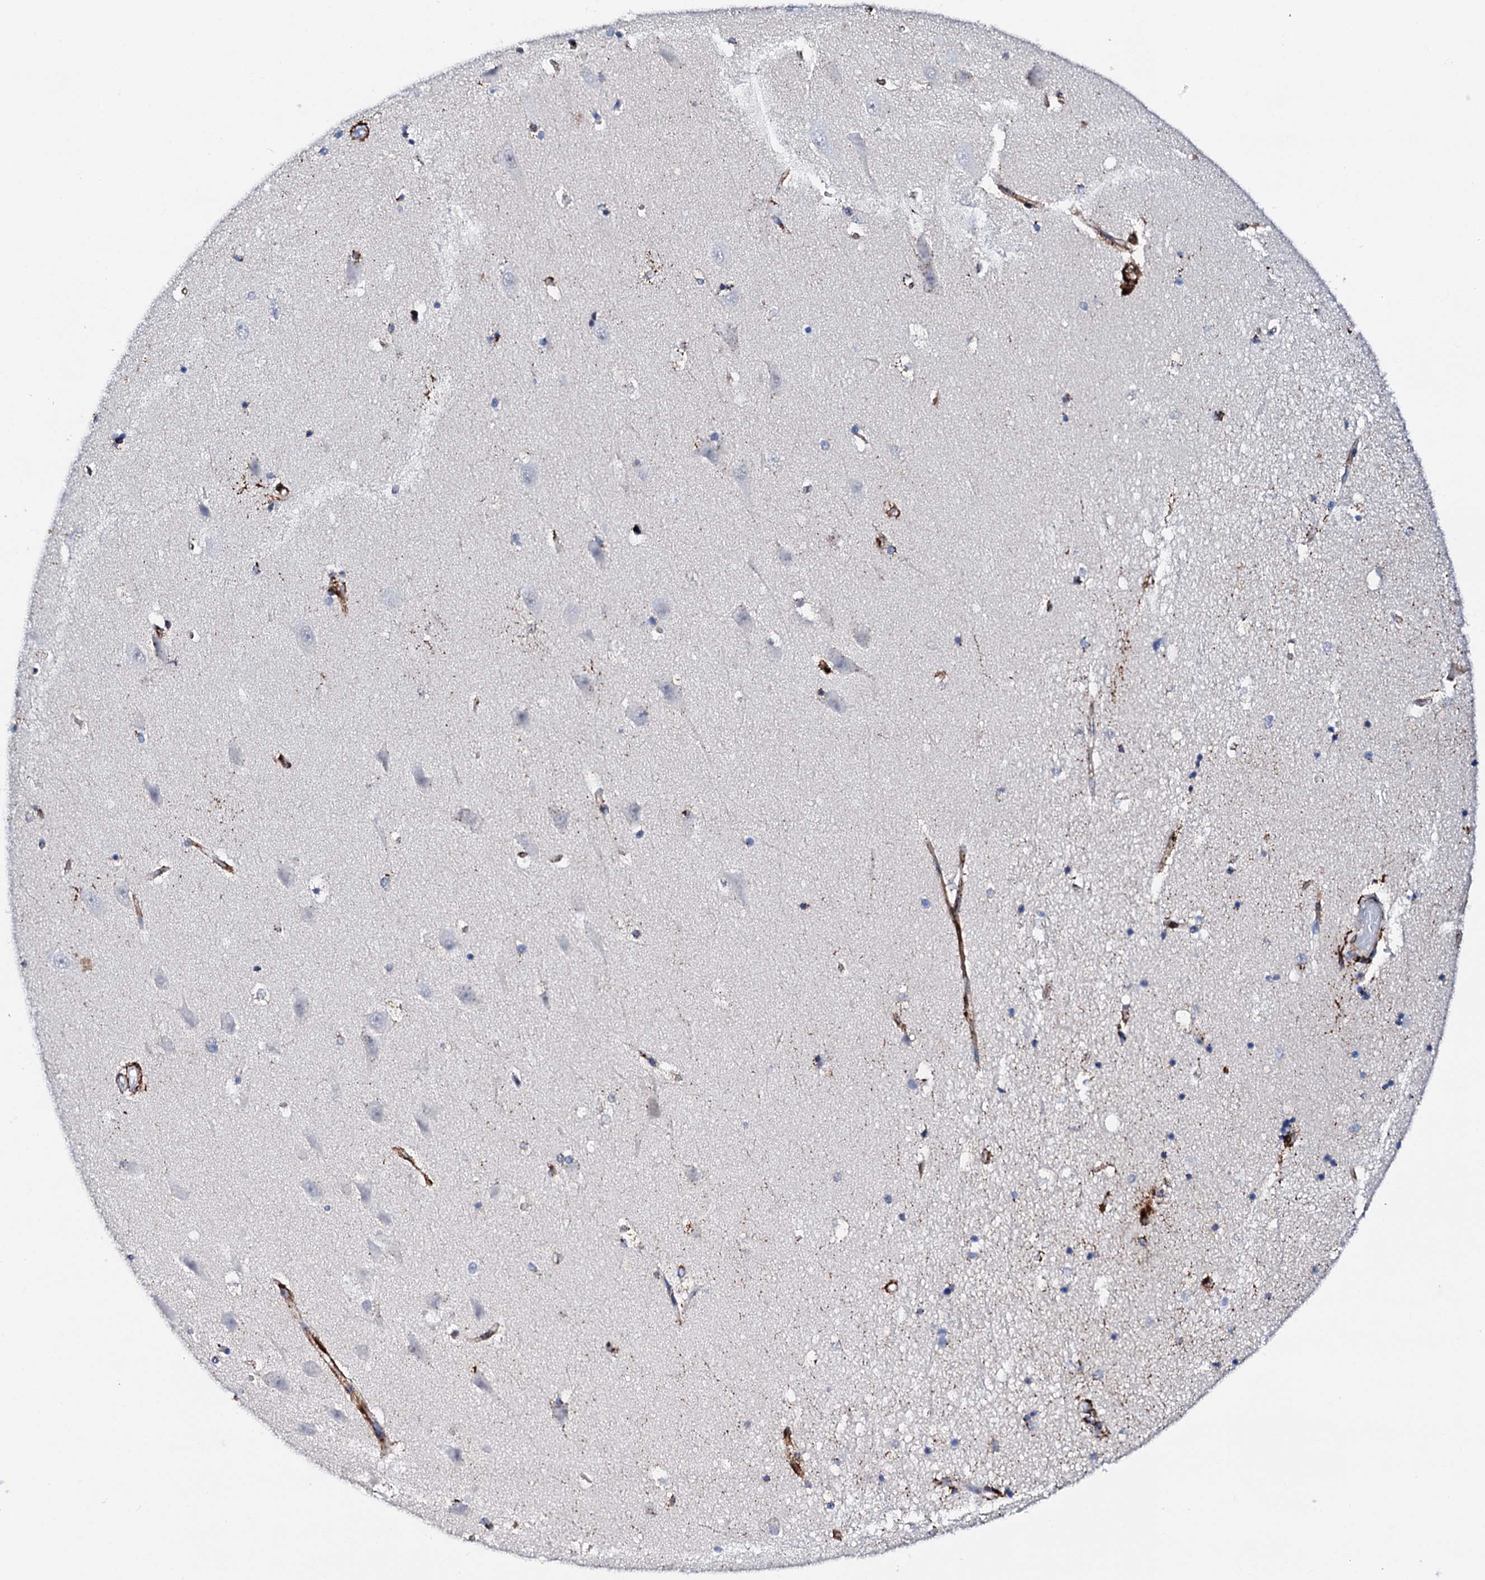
{"staining": {"intensity": "strong", "quantity": "<25%", "location": "cytoplasmic/membranous"}, "tissue": "hippocampus", "cell_type": "Glial cells", "image_type": "normal", "snomed": [{"axis": "morphology", "description": "Normal tissue, NOS"}, {"axis": "topography", "description": "Hippocampus"}], "caption": "Strong cytoplasmic/membranous staining for a protein is appreciated in approximately <25% of glial cells of benign hippocampus using IHC.", "gene": "MED13L", "patient": {"sex": "male", "age": 45}}